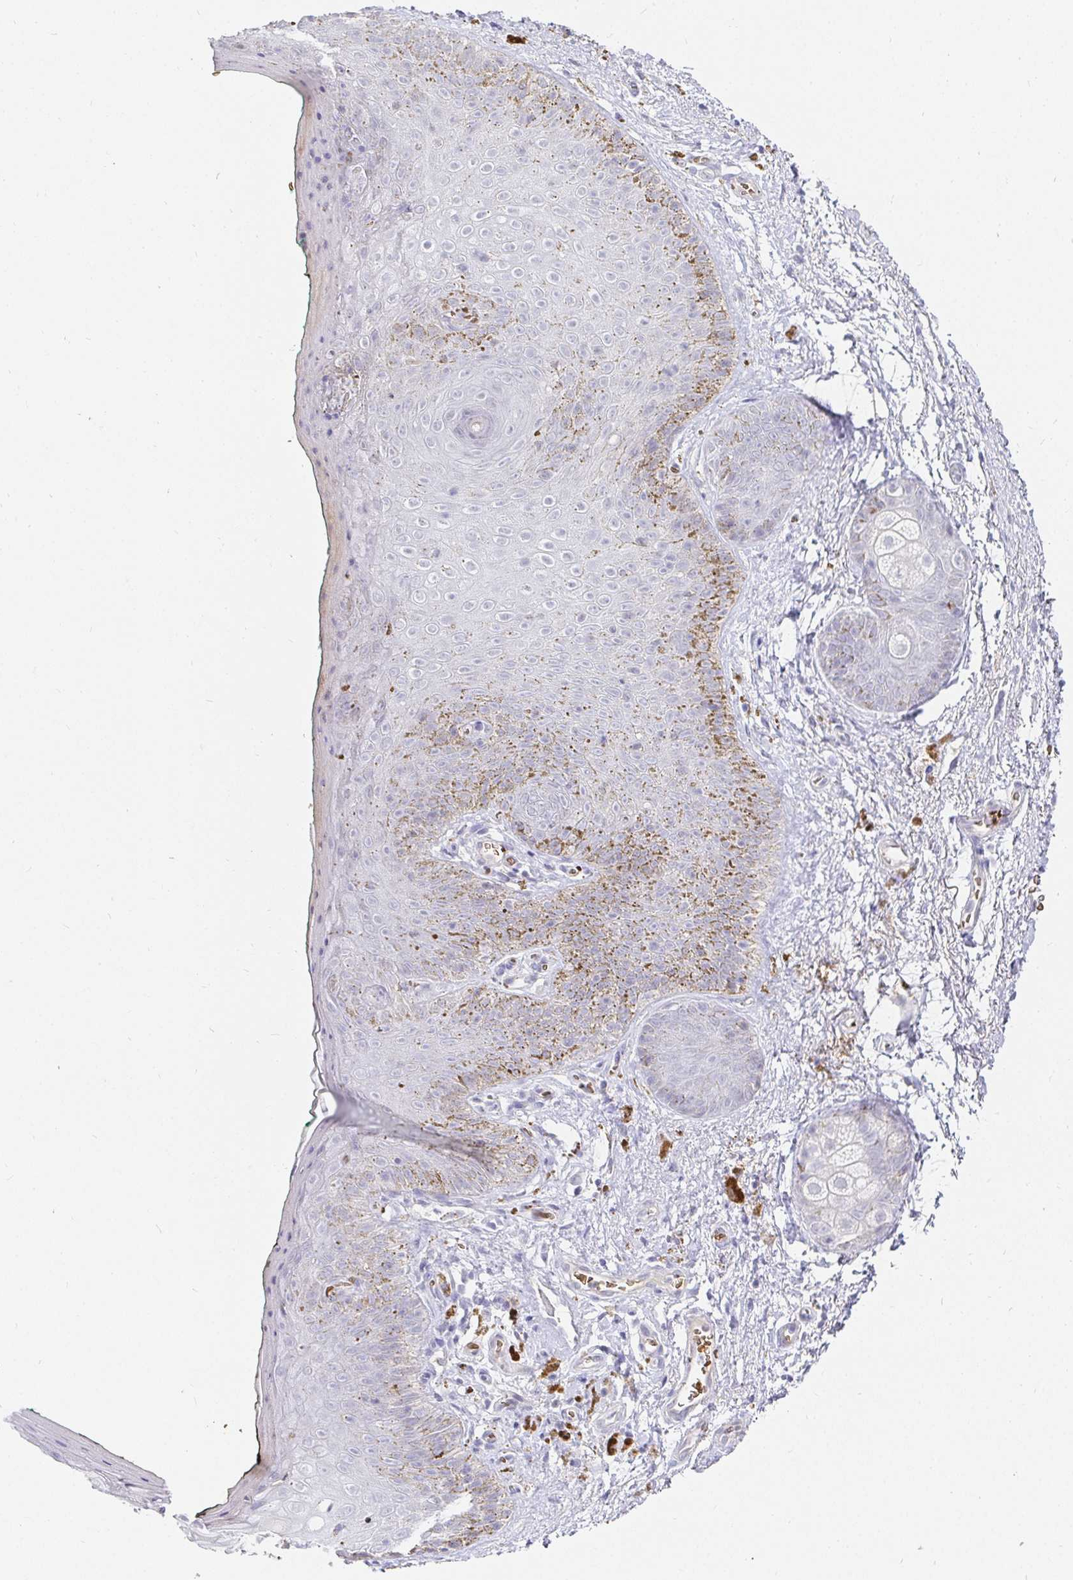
{"staining": {"intensity": "negative", "quantity": "none", "location": "none"}, "tissue": "adipose tissue", "cell_type": "Adipocytes", "image_type": "normal", "snomed": [{"axis": "morphology", "description": "Normal tissue, NOS"}, {"axis": "topography", "description": "Vulva"}, {"axis": "topography", "description": "Peripheral nerve tissue"}], "caption": "IHC photomicrograph of normal human adipose tissue stained for a protein (brown), which reveals no positivity in adipocytes.", "gene": "FGF21", "patient": {"sex": "female", "age": 66}}